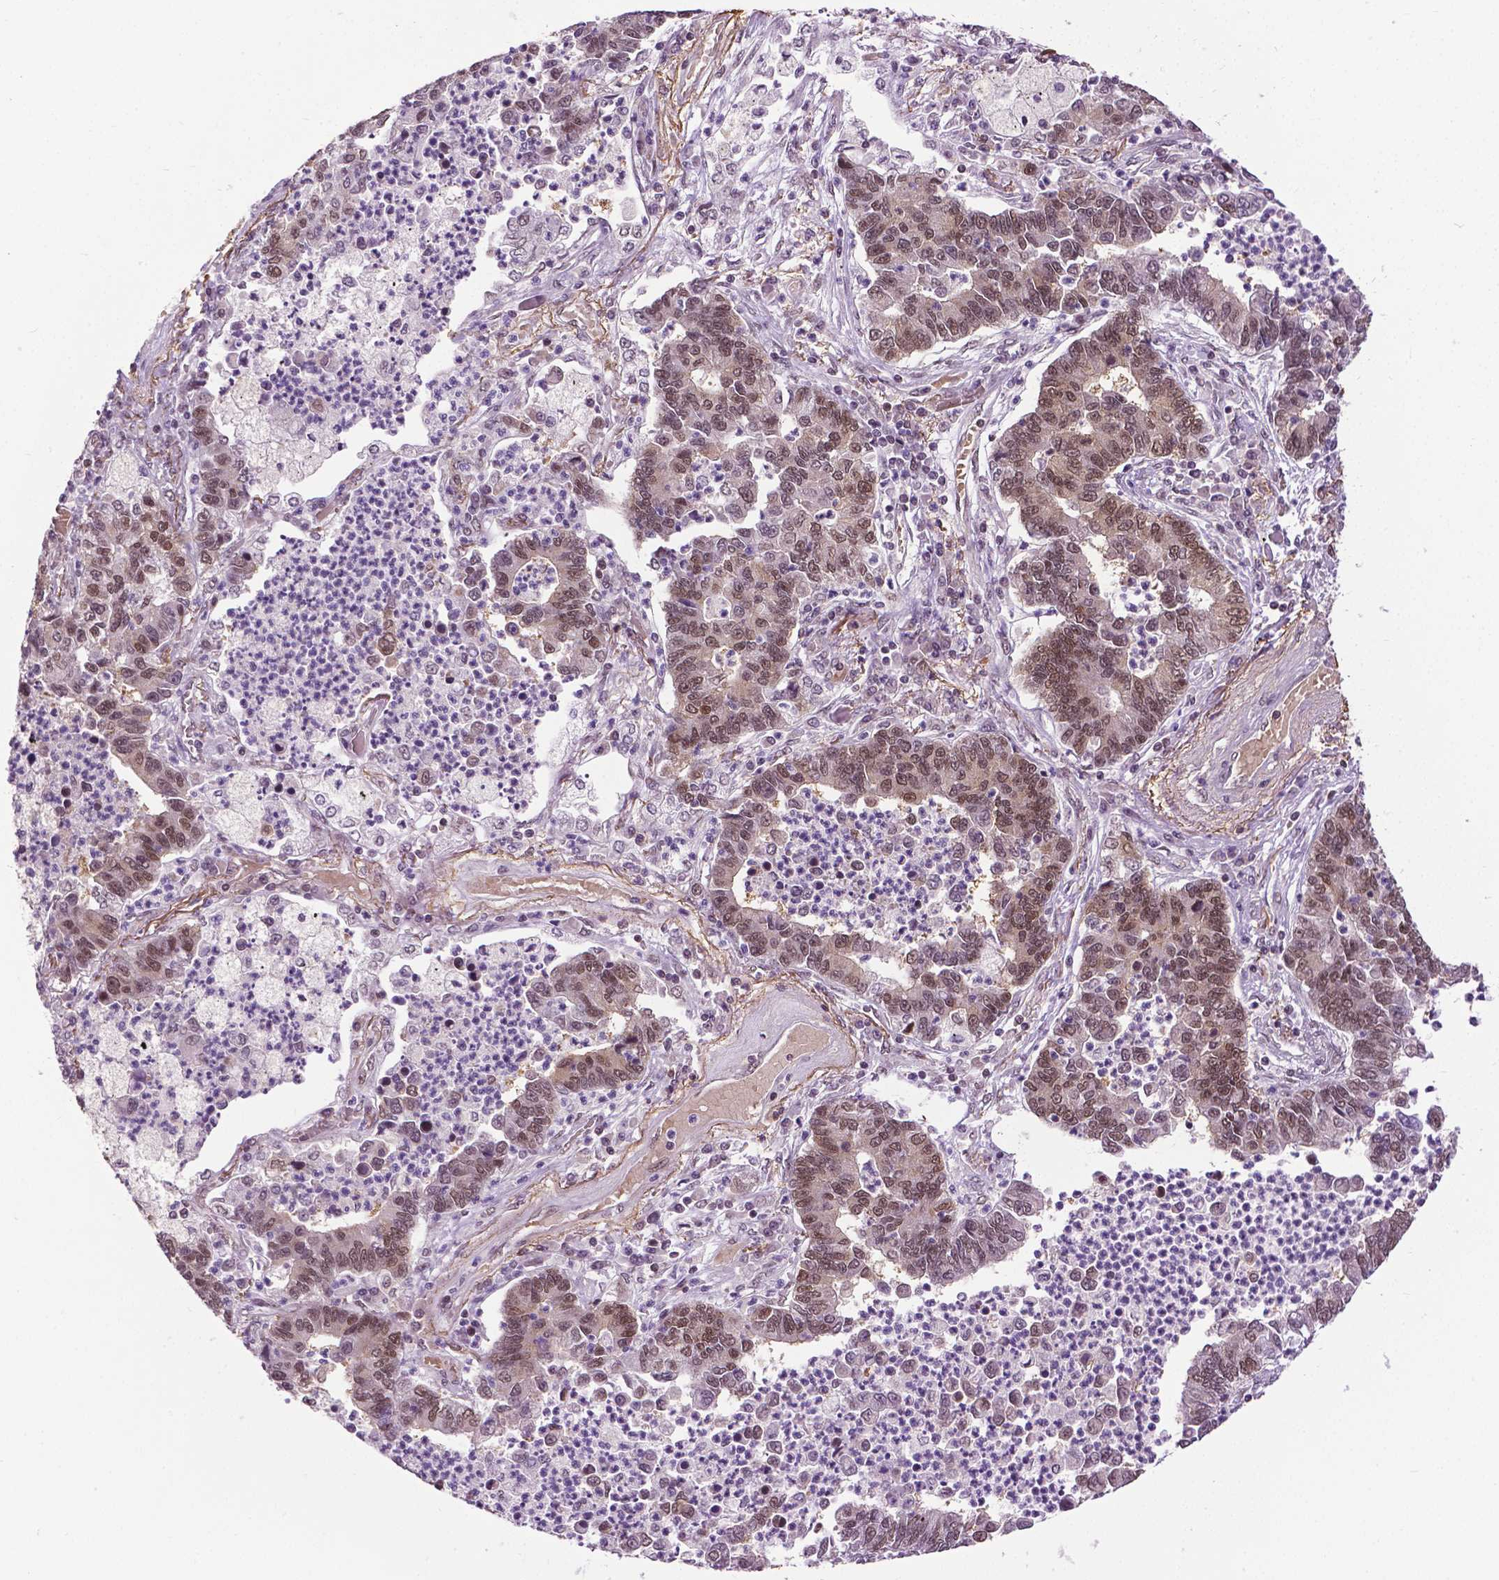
{"staining": {"intensity": "moderate", "quantity": ">75%", "location": "nuclear"}, "tissue": "lung cancer", "cell_type": "Tumor cells", "image_type": "cancer", "snomed": [{"axis": "morphology", "description": "Adenocarcinoma, NOS"}, {"axis": "topography", "description": "Lung"}], "caption": "Moderate nuclear expression for a protein is identified in approximately >75% of tumor cells of lung cancer (adenocarcinoma) using immunohistochemistry.", "gene": "UBQLN4", "patient": {"sex": "female", "age": 57}}